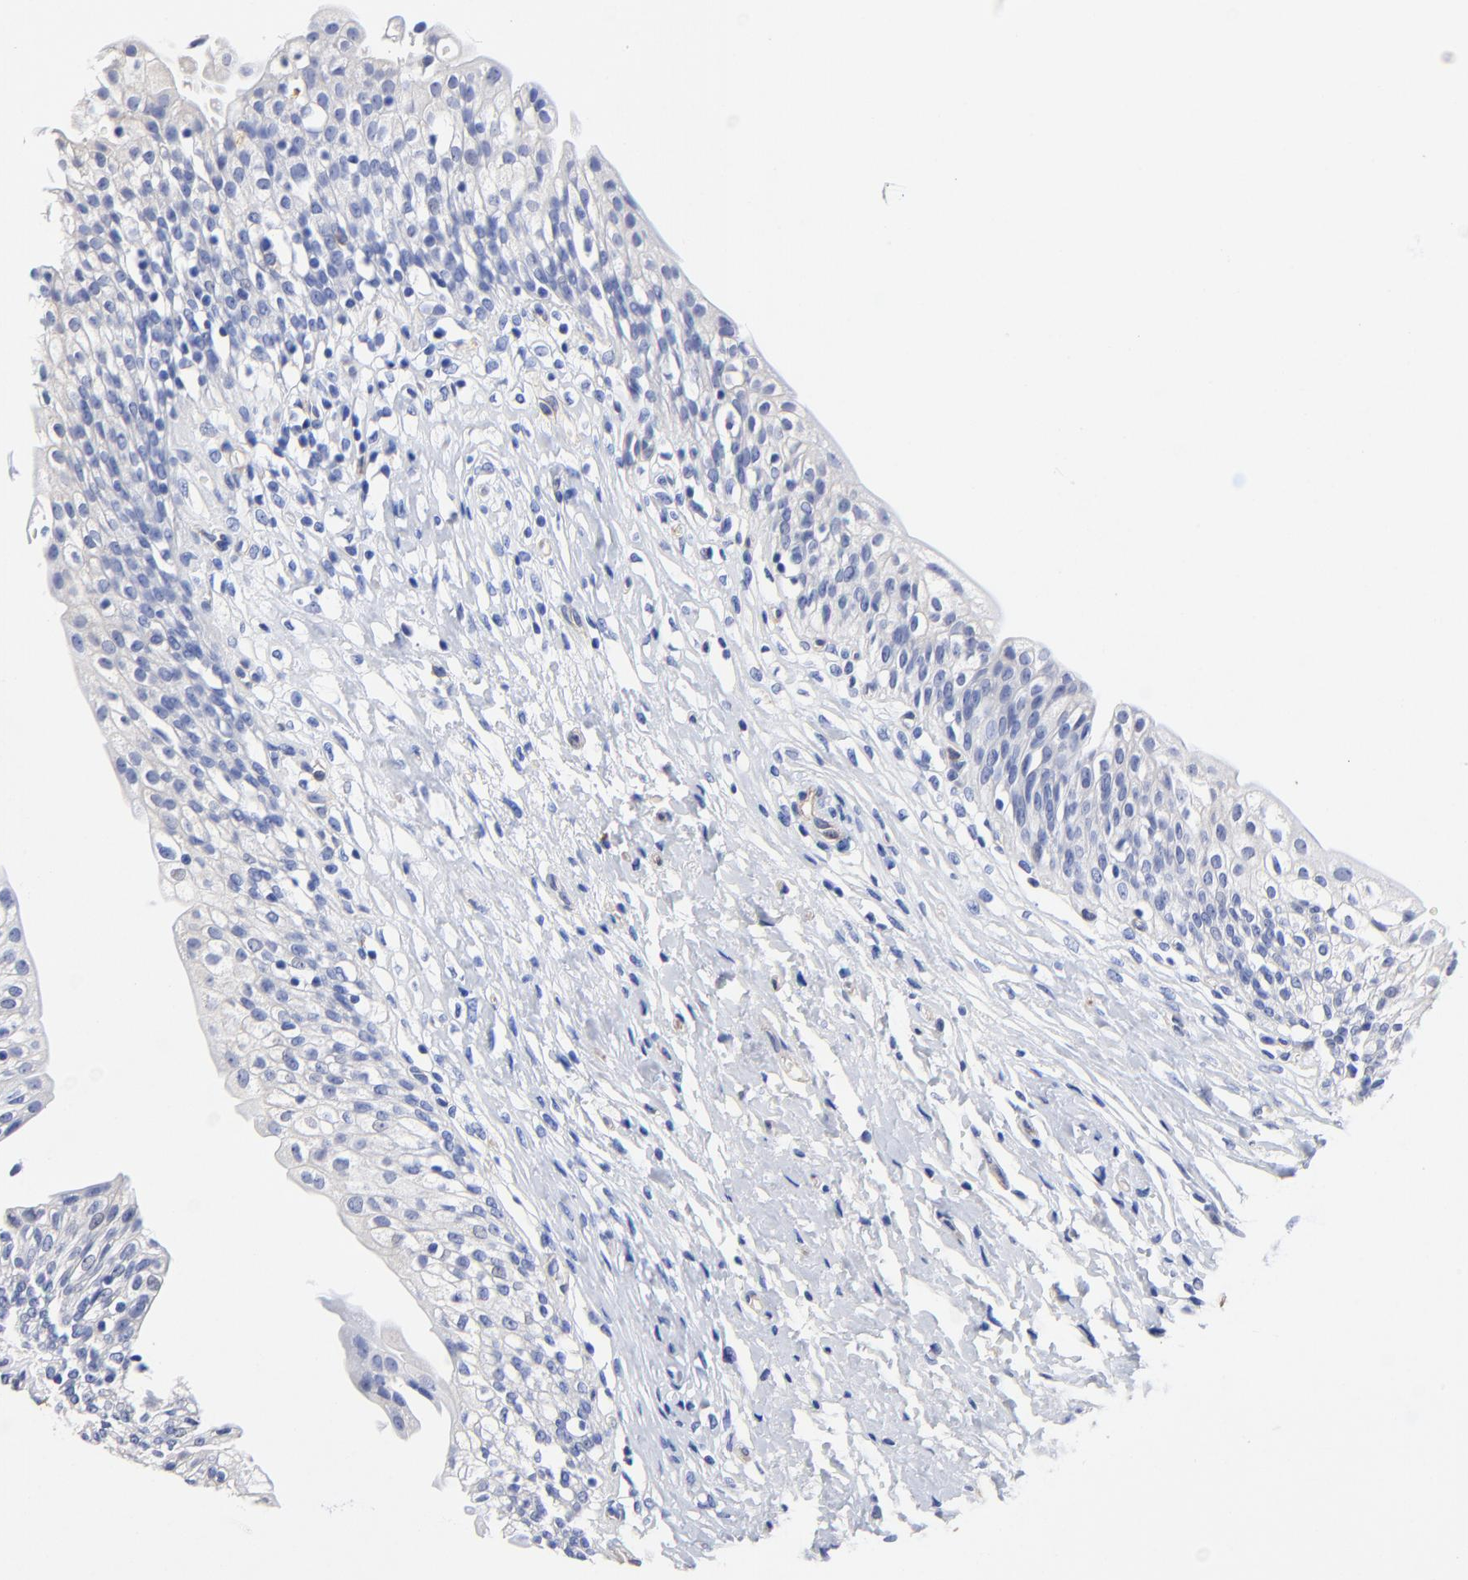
{"staining": {"intensity": "negative", "quantity": "none", "location": "none"}, "tissue": "urinary bladder", "cell_type": "Urothelial cells", "image_type": "normal", "snomed": [{"axis": "morphology", "description": "Normal tissue, NOS"}, {"axis": "topography", "description": "Urinary bladder"}], "caption": "Urinary bladder was stained to show a protein in brown. There is no significant expression in urothelial cells. The staining was performed using DAB (3,3'-diaminobenzidine) to visualize the protein expression in brown, while the nuclei were stained in blue with hematoxylin (Magnification: 20x).", "gene": "TAGLN2", "patient": {"sex": "female", "age": 80}}